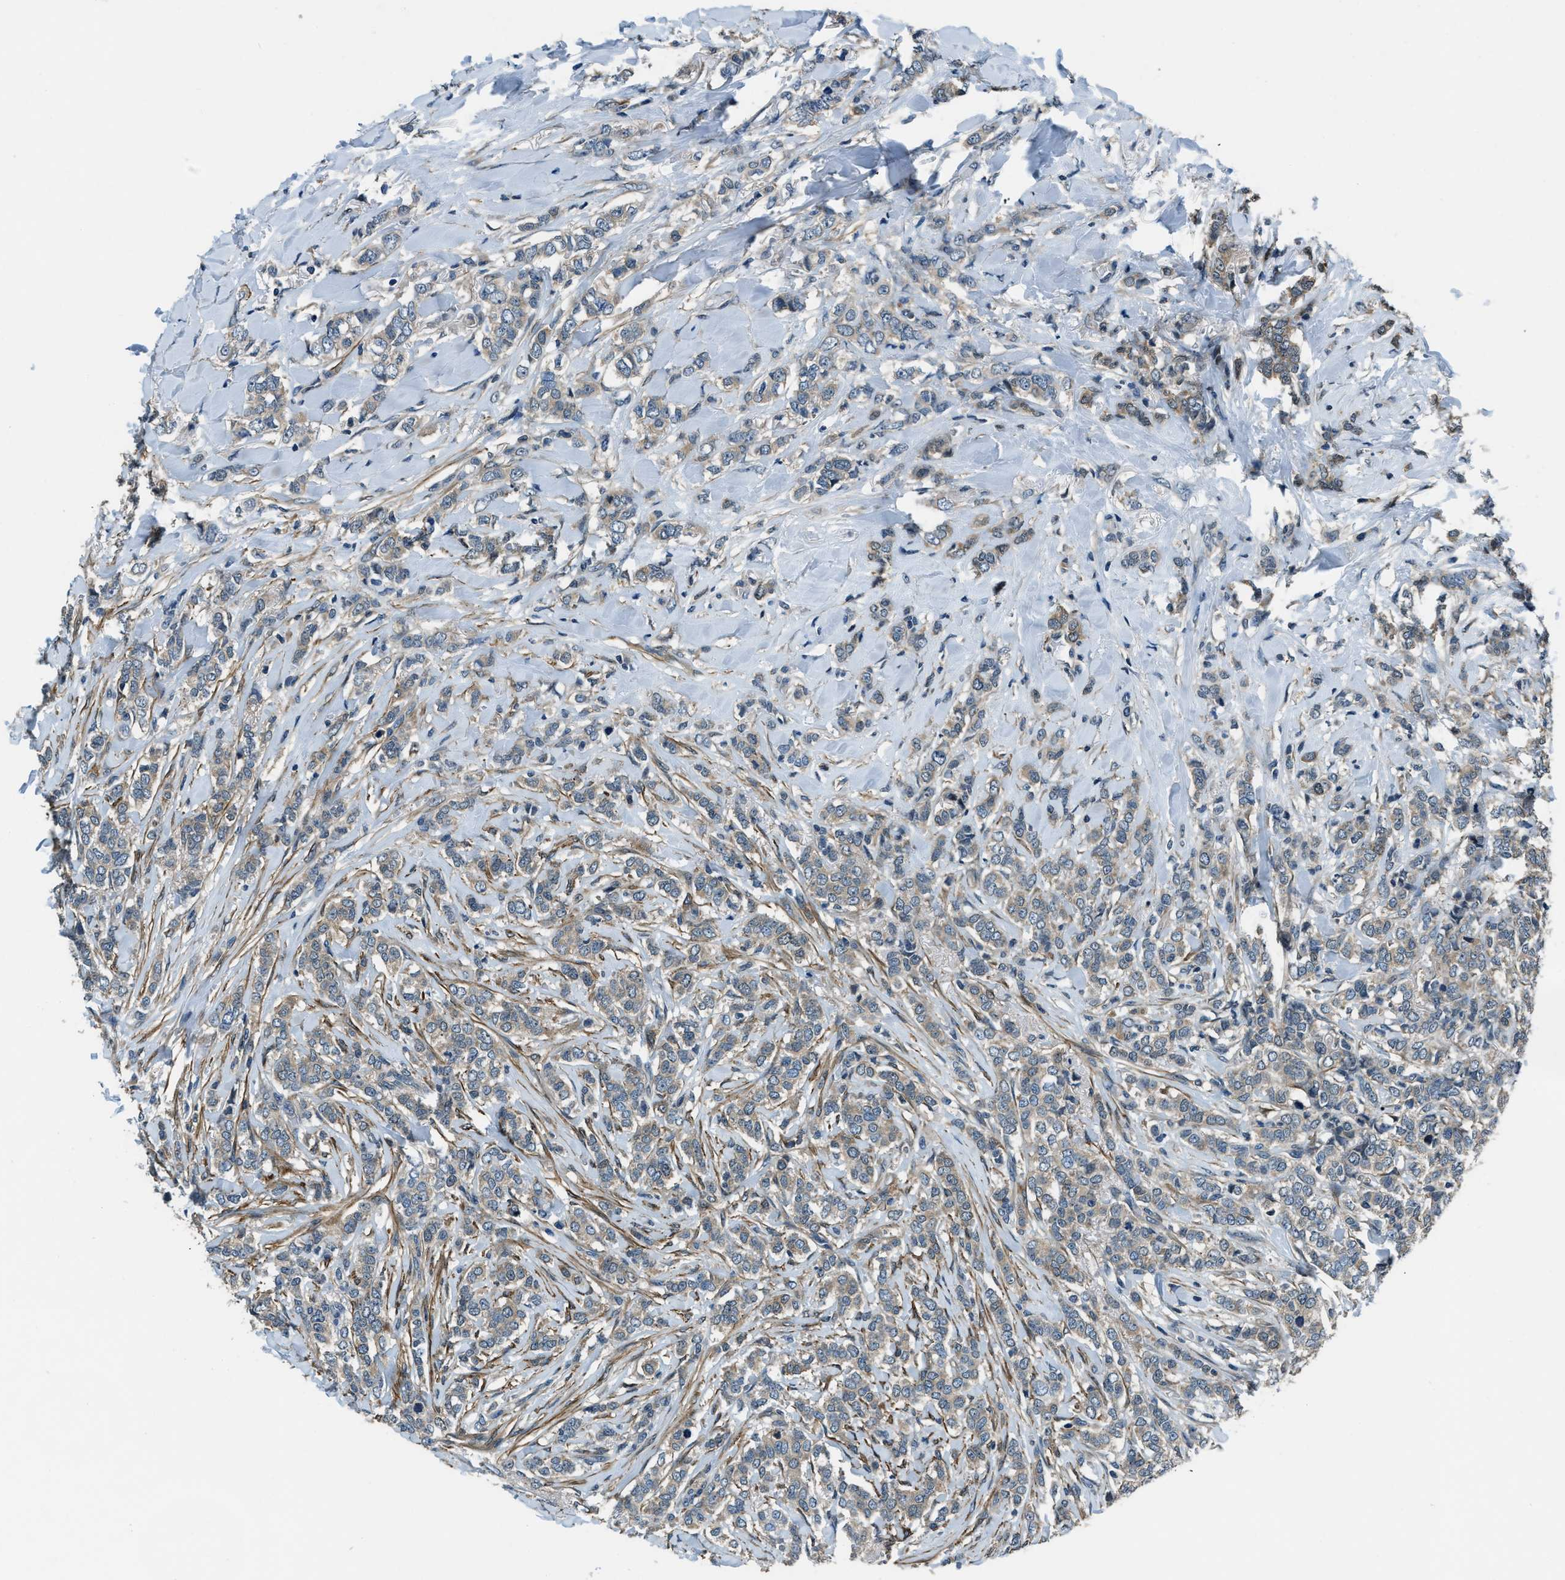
{"staining": {"intensity": "weak", "quantity": ">75%", "location": "cytoplasmic/membranous"}, "tissue": "breast cancer", "cell_type": "Tumor cells", "image_type": "cancer", "snomed": [{"axis": "morphology", "description": "Lobular carcinoma"}, {"axis": "topography", "description": "Skin"}, {"axis": "topography", "description": "Breast"}], "caption": "Immunohistochemistry of breast cancer (lobular carcinoma) reveals low levels of weak cytoplasmic/membranous staining in about >75% of tumor cells. The staining was performed using DAB to visualize the protein expression in brown, while the nuclei were stained in blue with hematoxylin (Magnification: 20x).", "gene": "NUDCD3", "patient": {"sex": "female", "age": 46}}